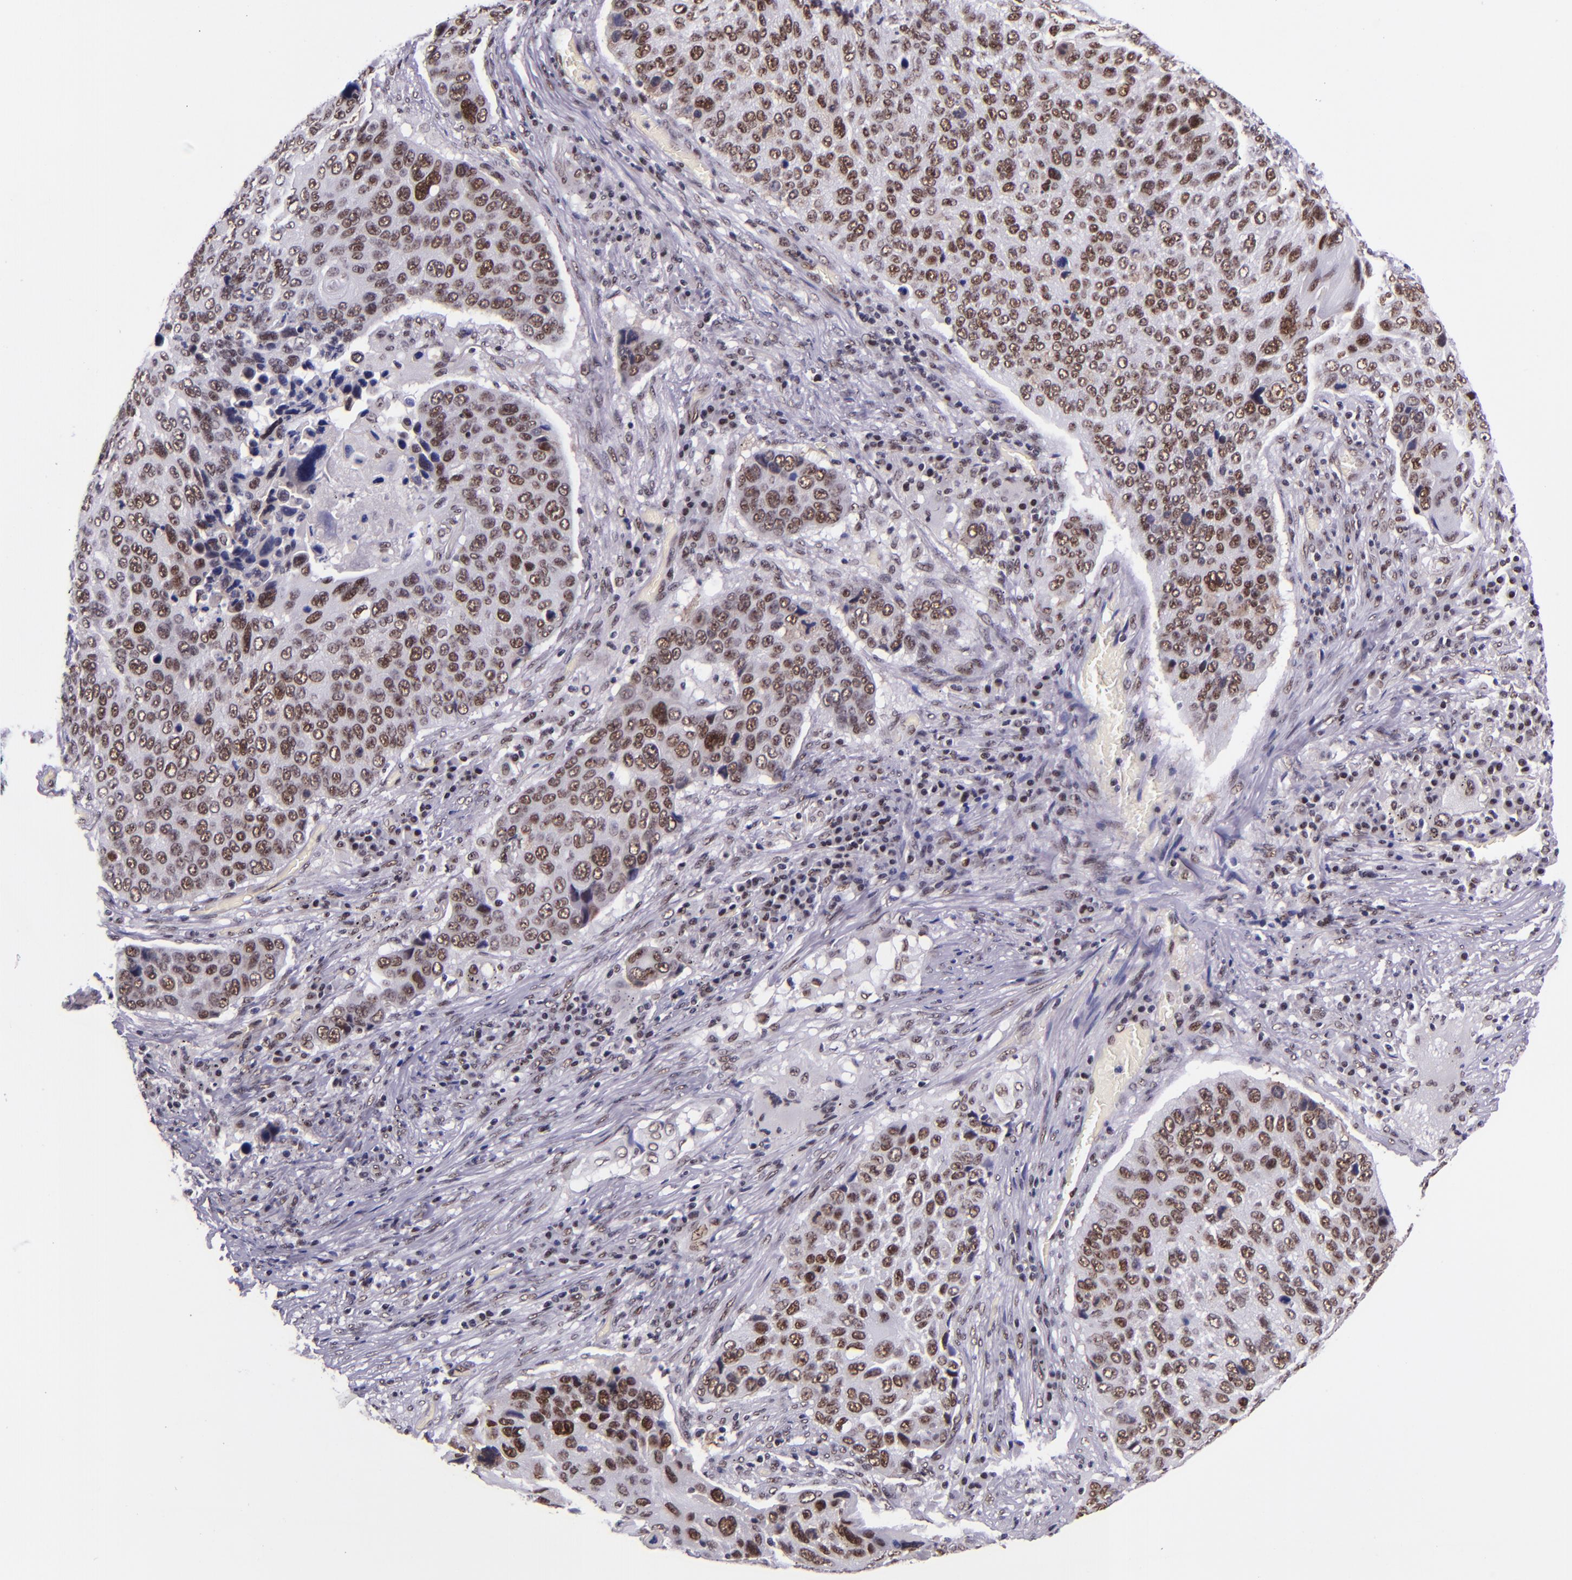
{"staining": {"intensity": "moderate", "quantity": ">75%", "location": "nuclear"}, "tissue": "lung cancer", "cell_type": "Tumor cells", "image_type": "cancer", "snomed": [{"axis": "morphology", "description": "Squamous cell carcinoma, NOS"}, {"axis": "topography", "description": "Lung"}], "caption": "Immunohistochemical staining of lung cancer (squamous cell carcinoma) demonstrates medium levels of moderate nuclear protein expression in approximately >75% of tumor cells.", "gene": "GPKOW", "patient": {"sex": "male", "age": 68}}